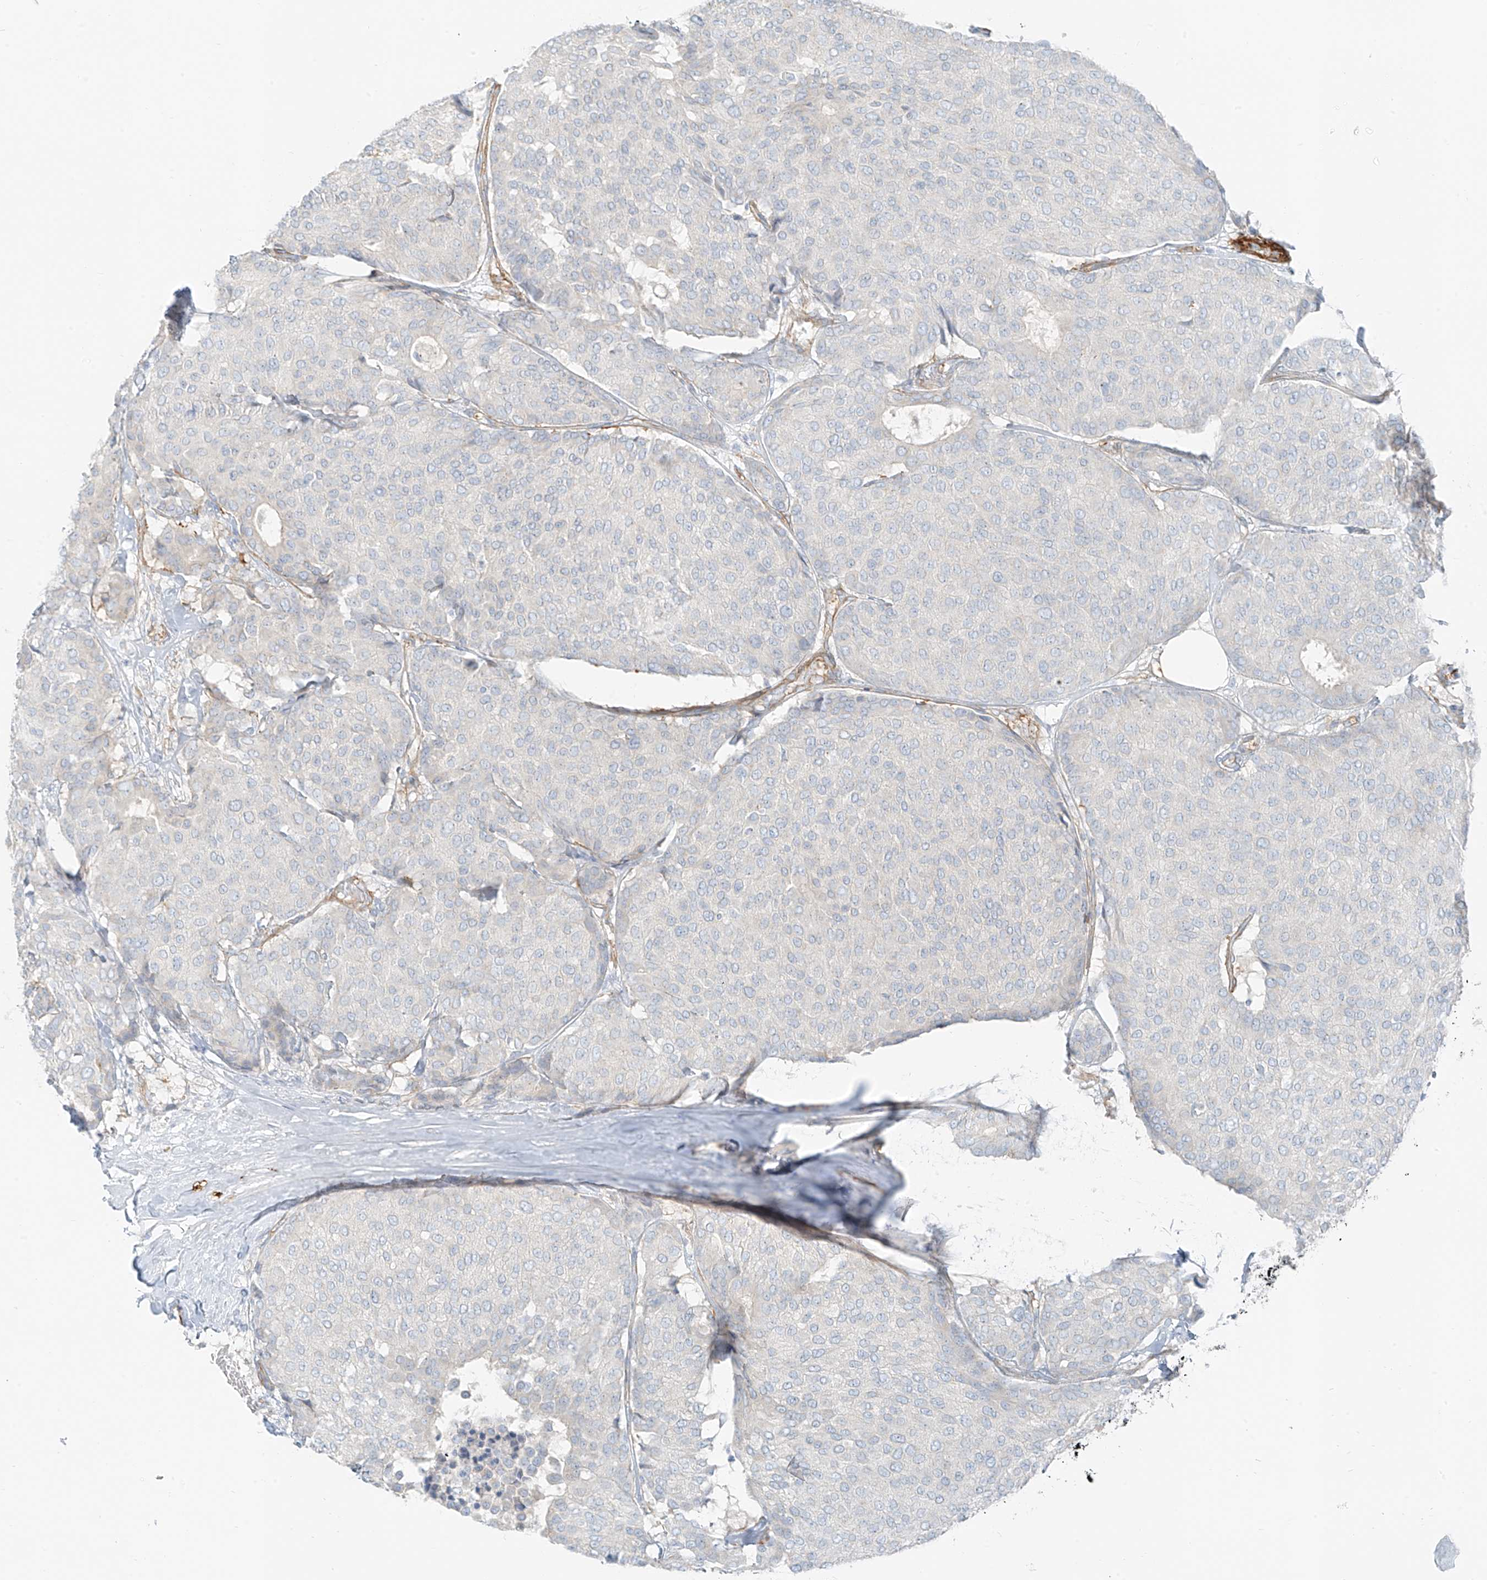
{"staining": {"intensity": "negative", "quantity": "none", "location": "none"}, "tissue": "breast cancer", "cell_type": "Tumor cells", "image_type": "cancer", "snomed": [{"axis": "morphology", "description": "Duct carcinoma"}, {"axis": "topography", "description": "Breast"}], "caption": "Micrograph shows no significant protein expression in tumor cells of breast cancer (intraductal carcinoma).", "gene": "SMCP", "patient": {"sex": "female", "age": 75}}